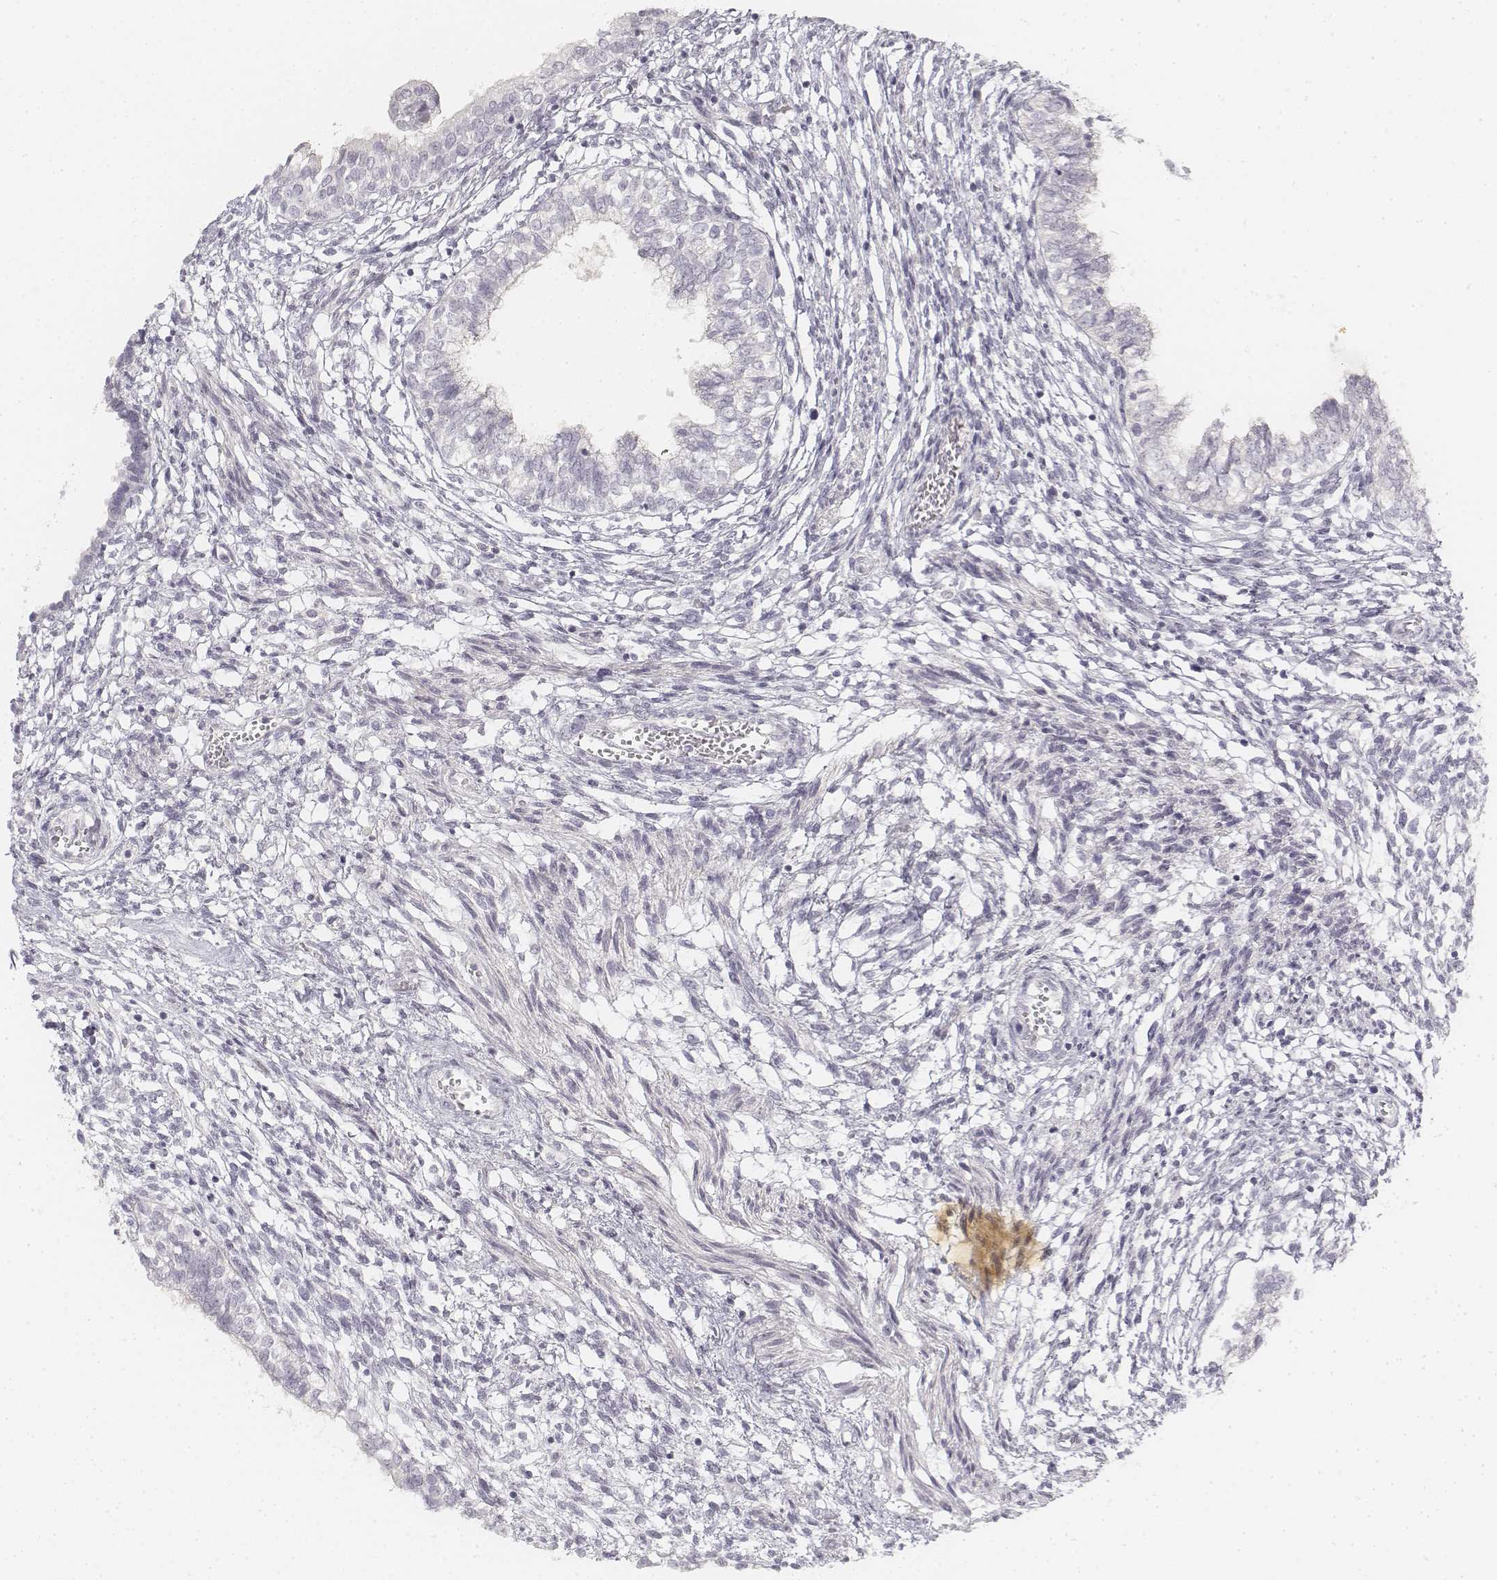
{"staining": {"intensity": "negative", "quantity": "none", "location": "none"}, "tissue": "testis cancer", "cell_type": "Tumor cells", "image_type": "cancer", "snomed": [{"axis": "morphology", "description": "Carcinoma, Embryonal, NOS"}, {"axis": "topography", "description": "Testis"}], "caption": "Tumor cells show no significant positivity in testis embryonal carcinoma. (Immunohistochemistry, brightfield microscopy, high magnification).", "gene": "DSG4", "patient": {"sex": "male", "age": 37}}